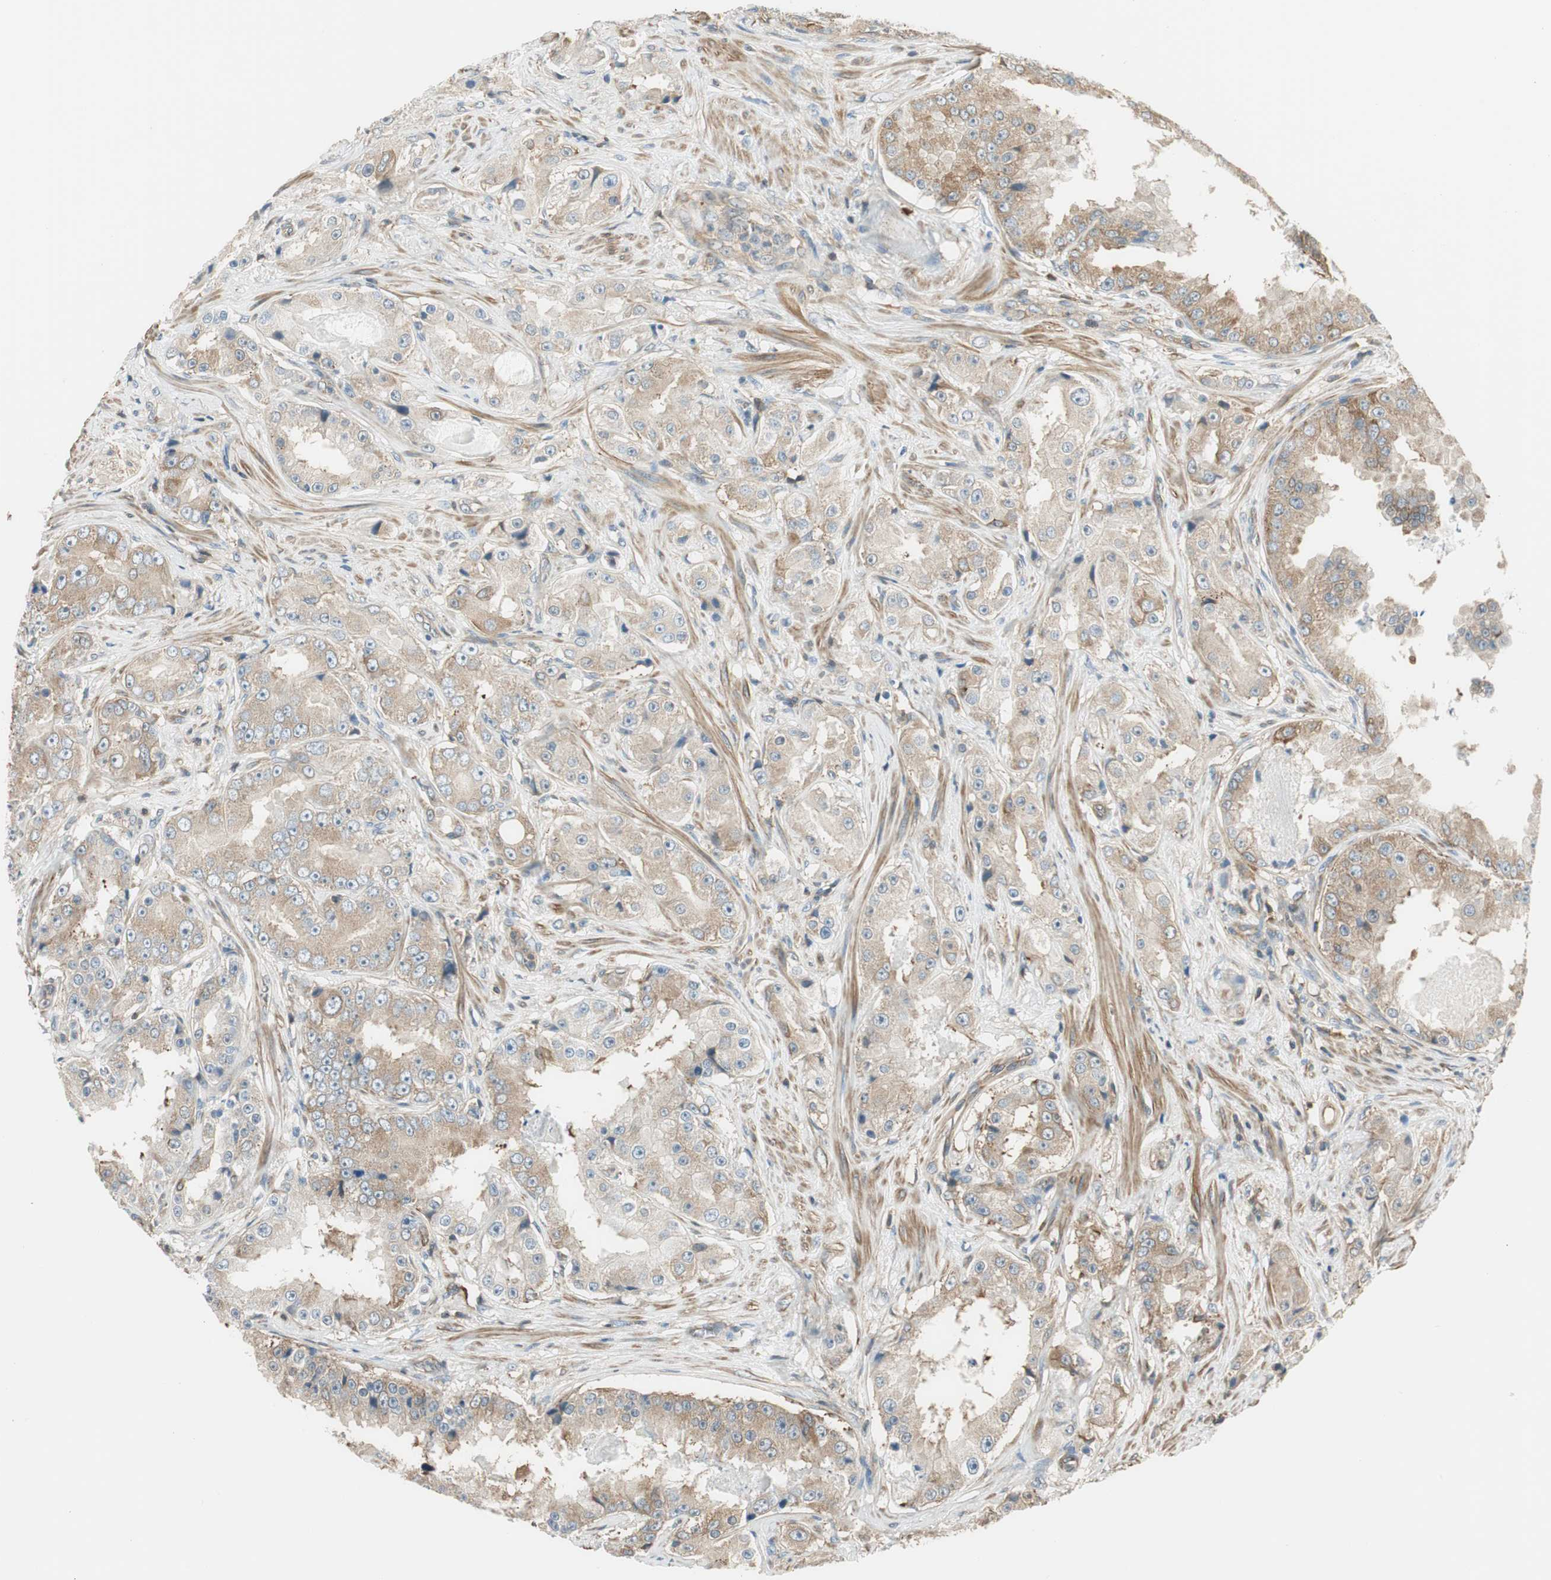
{"staining": {"intensity": "weak", "quantity": ">75%", "location": "cytoplasmic/membranous"}, "tissue": "prostate cancer", "cell_type": "Tumor cells", "image_type": "cancer", "snomed": [{"axis": "morphology", "description": "Adenocarcinoma, High grade"}, {"axis": "topography", "description": "Prostate"}], "caption": "Weak cytoplasmic/membranous staining is present in about >75% of tumor cells in prostate adenocarcinoma (high-grade).", "gene": "PI4K2B", "patient": {"sex": "male", "age": 73}}